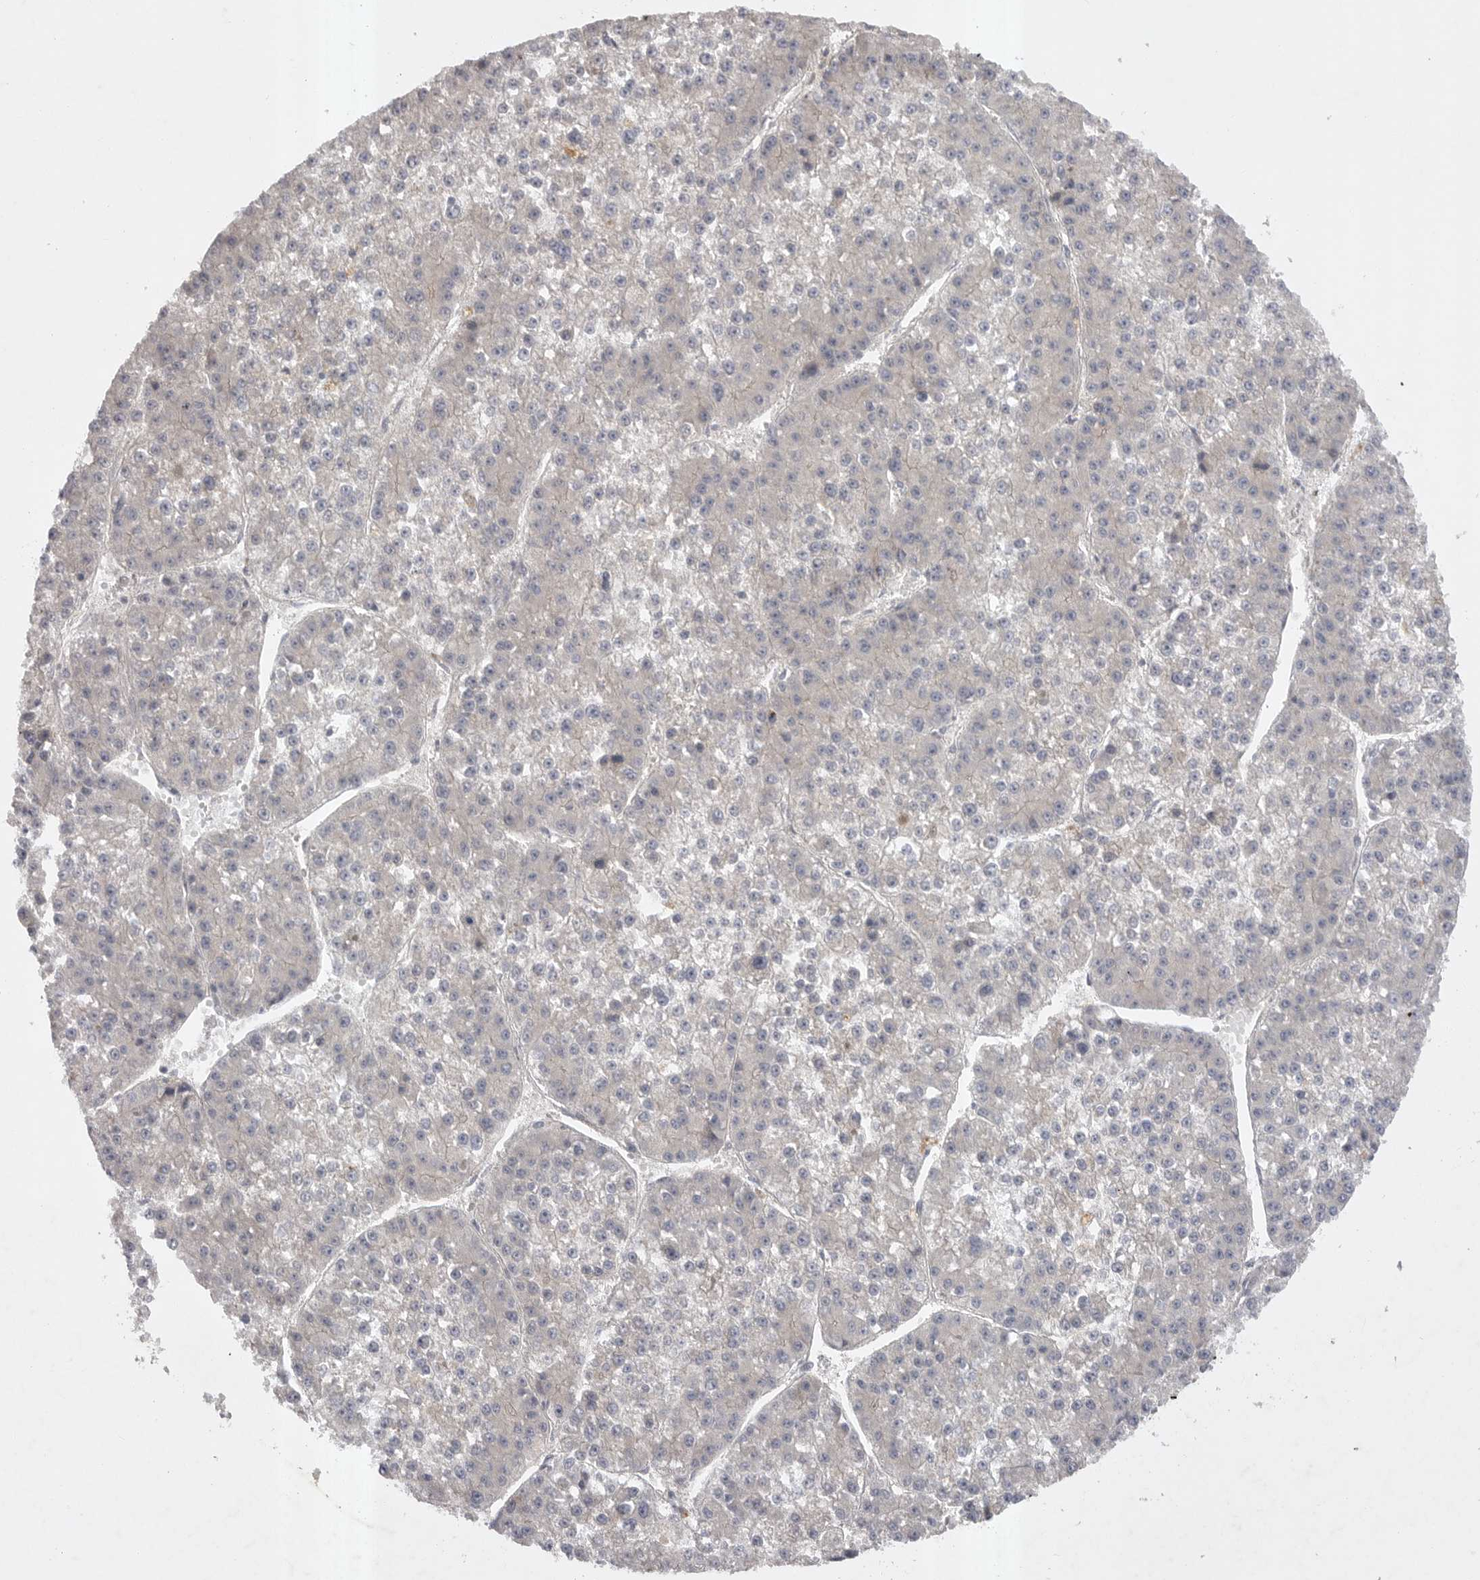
{"staining": {"intensity": "negative", "quantity": "none", "location": "none"}, "tissue": "liver cancer", "cell_type": "Tumor cells", "image_type": "cancer", "snomed": [{"axis": "morphology", "description": "Carcinoma, Hepatocellular, NOS"}, {"axis": "topography", "description": "Liver"}], "caption": "Immunohistochemistry micrograph of human liver cancer (hepatocellular carcinoma) stained for a protein (brown), which reveals no positivity in tumor cells.", "gene": "DHDDS", "patient": {"sex": "female", "age": 73}}